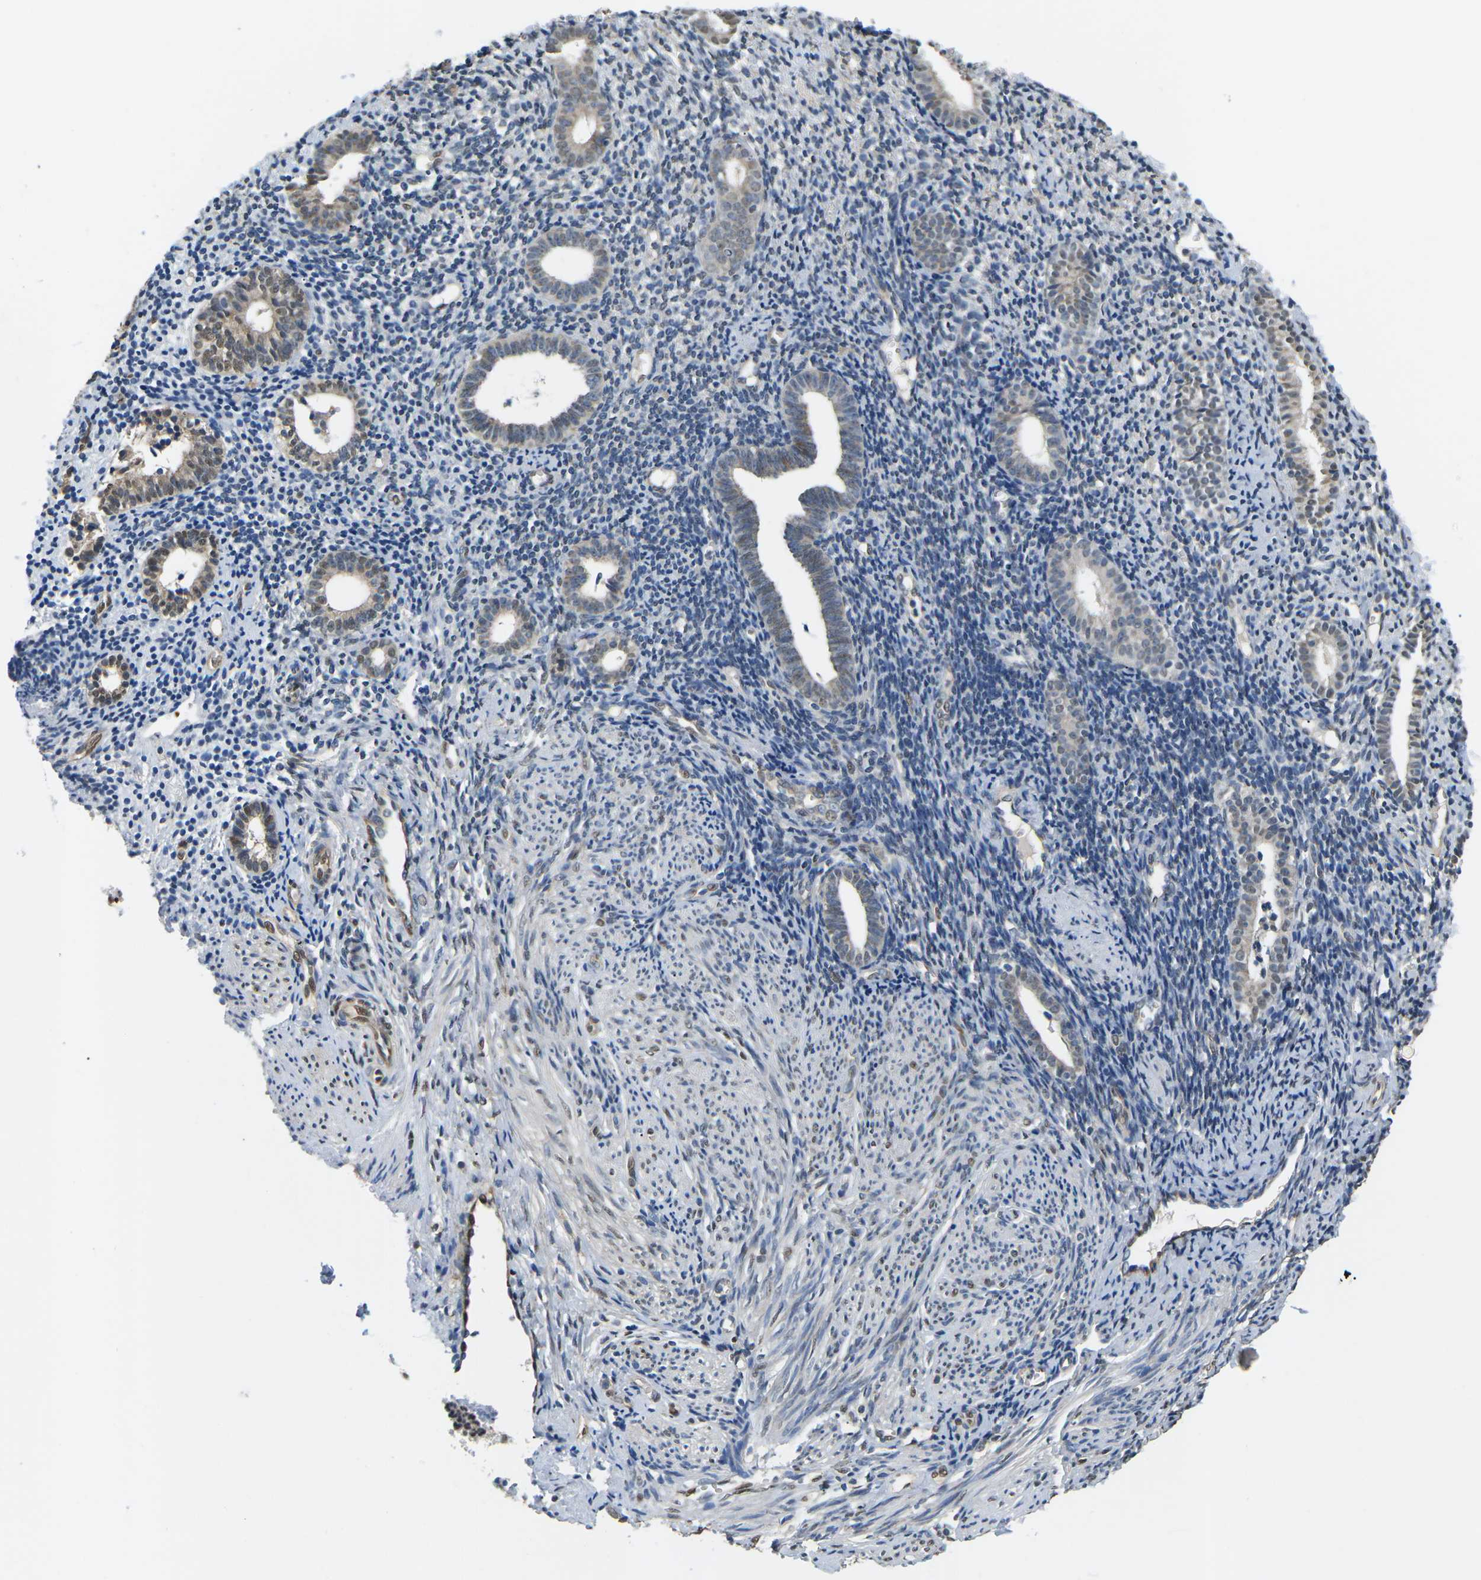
{"staining": {"intensity": "weak", "quantity": "<25%", "location": "cytoplasmic/membranous"}, "tissue": "endometrium", "cell_type": "Cells in endometrial stroma", "image_type": "normal", "snomed": [{"axis": "morphology", "description": "Normal tissue, NOS"}, {"axis": "topography", "description": "Endometrium"}], "caption": "Micrograph shows no significant protein staining in cells in endometrial stroma of unremarkable endometrium.", "gene": "ERBB4", "patient": {"sex": "female", "age": 50}}